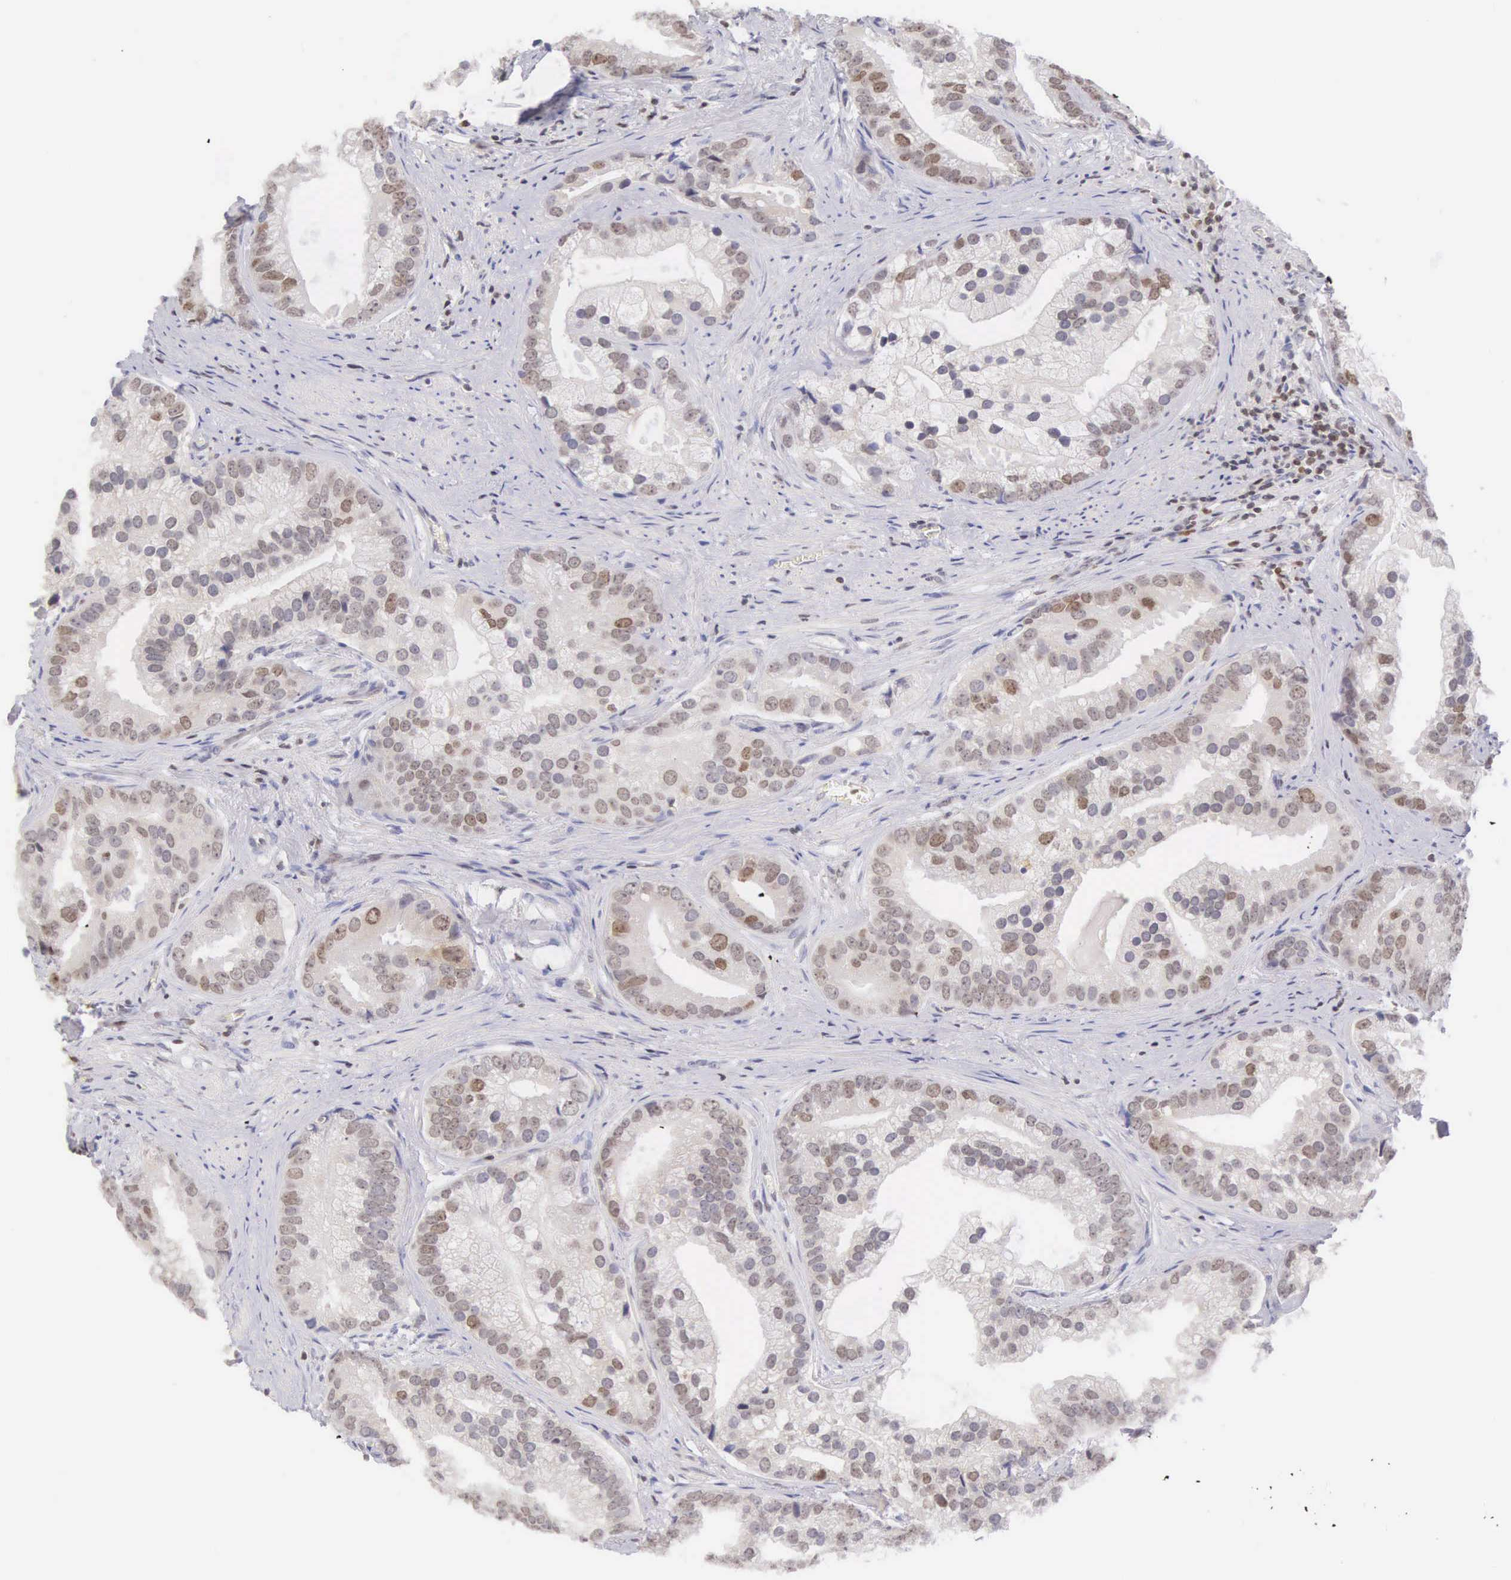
{"staining": {"intensity": "weak", "quantity": "<25%", "location": "nuclear"}, "tissue": "prostate cancer", "cell_type": "Tumor cells", "image_type": "cancer", "snomed": [{"axis": "morphology", "description": "Adenocarcinoma, Low grade"}, {"axis": "topography", "description": "Prostate"}], "caption": "Immunohistochemical staining of prostate low-grade adenocarcinoma demonstrates no significant staining in tumor cells.", "gene": "VRK1", "patient": {"sex": "male", "age": 71}}